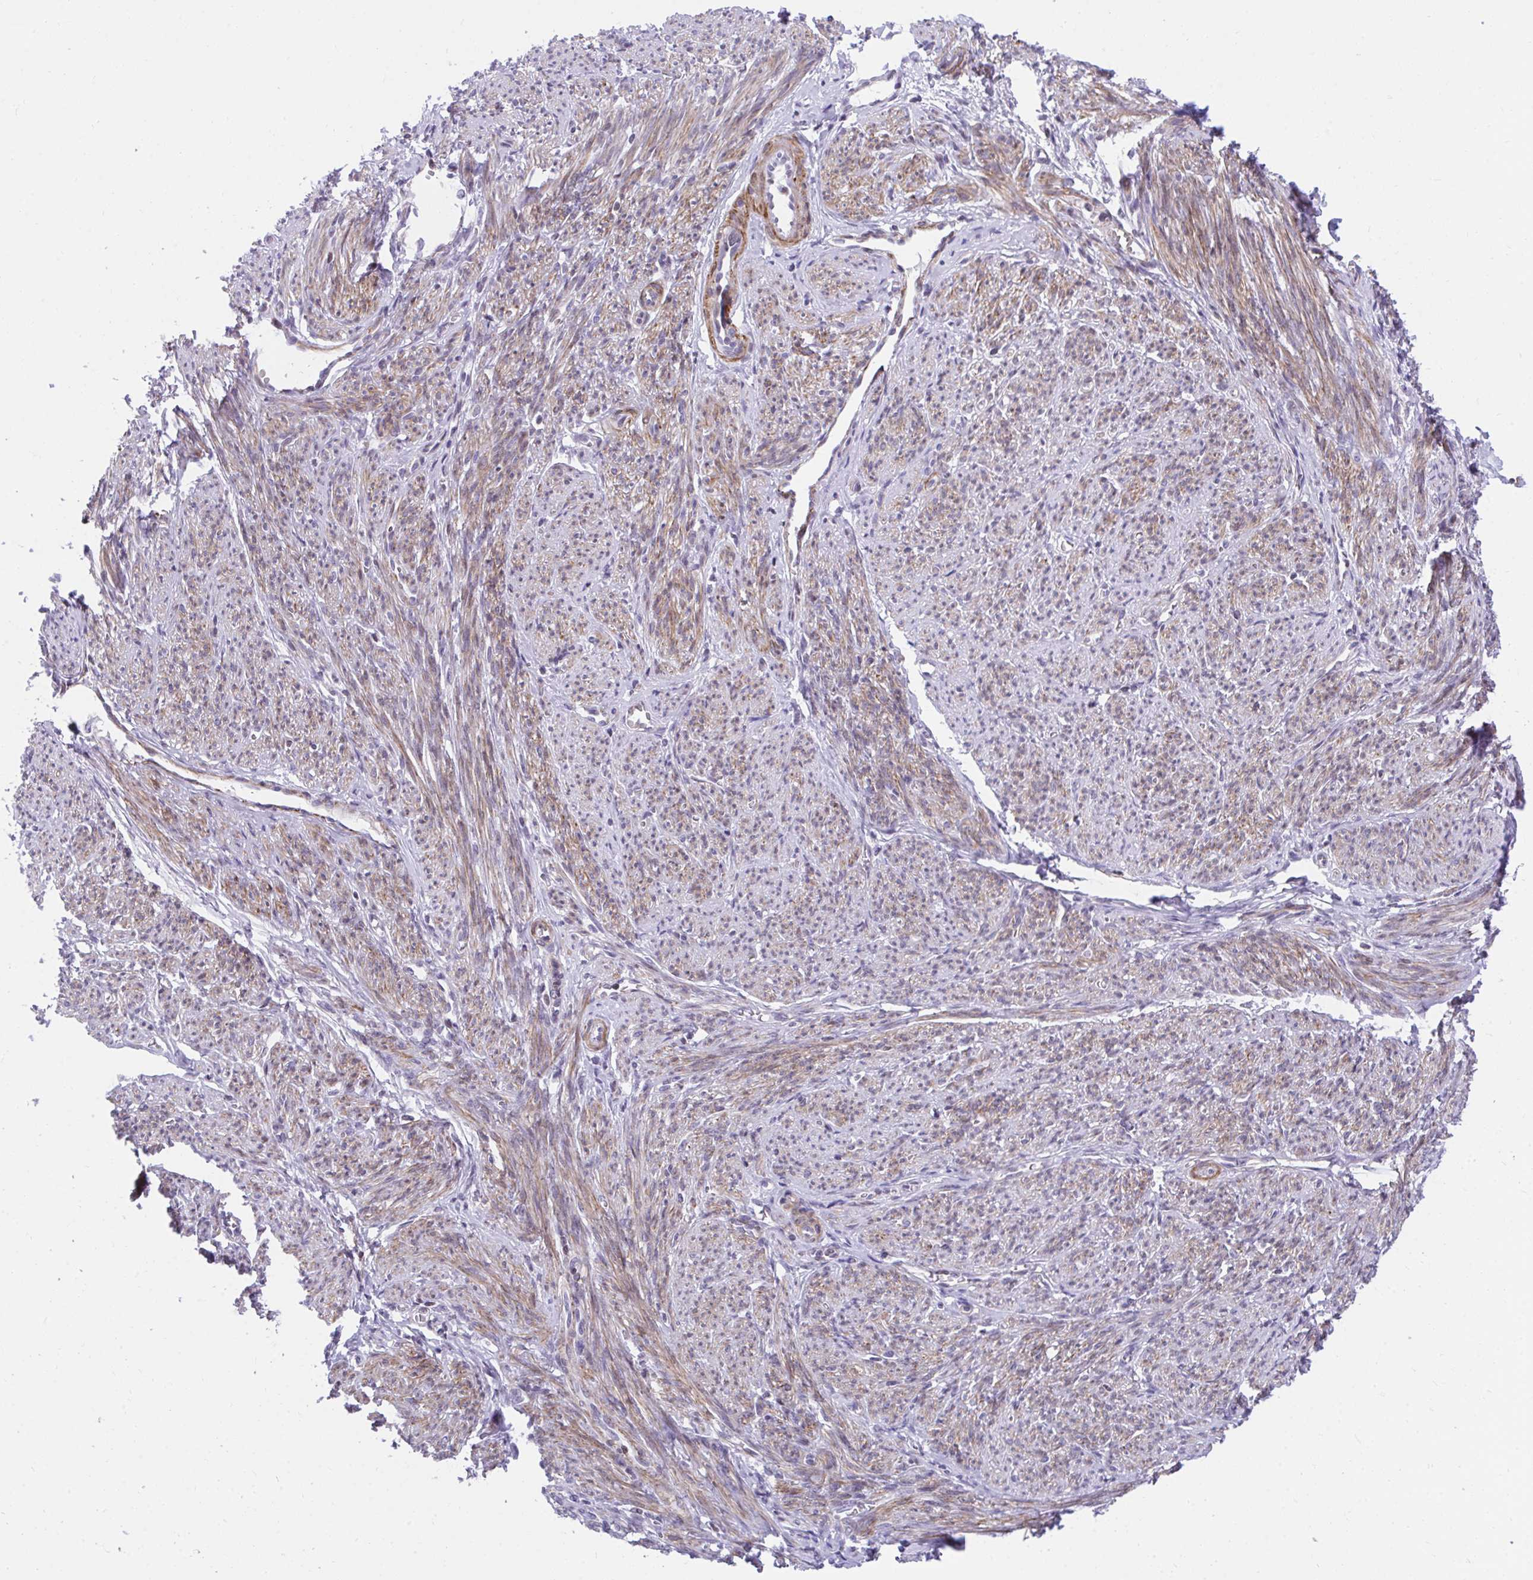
{"staining": {"intensity": "moderate", "quantity": "25%-75%", "location": "cytoplasmic/membranous"}, "tissue": "smooth muscle", "cell_type": "Smooth muscle cells", "image_type": "normal", "snomed": [{"axis": "morphology", "description": "Normal tissue, NOS"}, {"axis": "topography", "description": "Smooth muscle"}], "caption": "Normal smooth muscle shows moderate cytoplasmic/membranous expression in about 25%-75% of smooth muscle cells, visualized by immunohistochemistry. Using DAB (3,3'-diaminobenzidine) (brown) and hematoxylin (blue) stains, captured at high magnification using brightfield microscopy.", "gene": "KCNN4", "patient": {"sex": "female", "age": 65}}